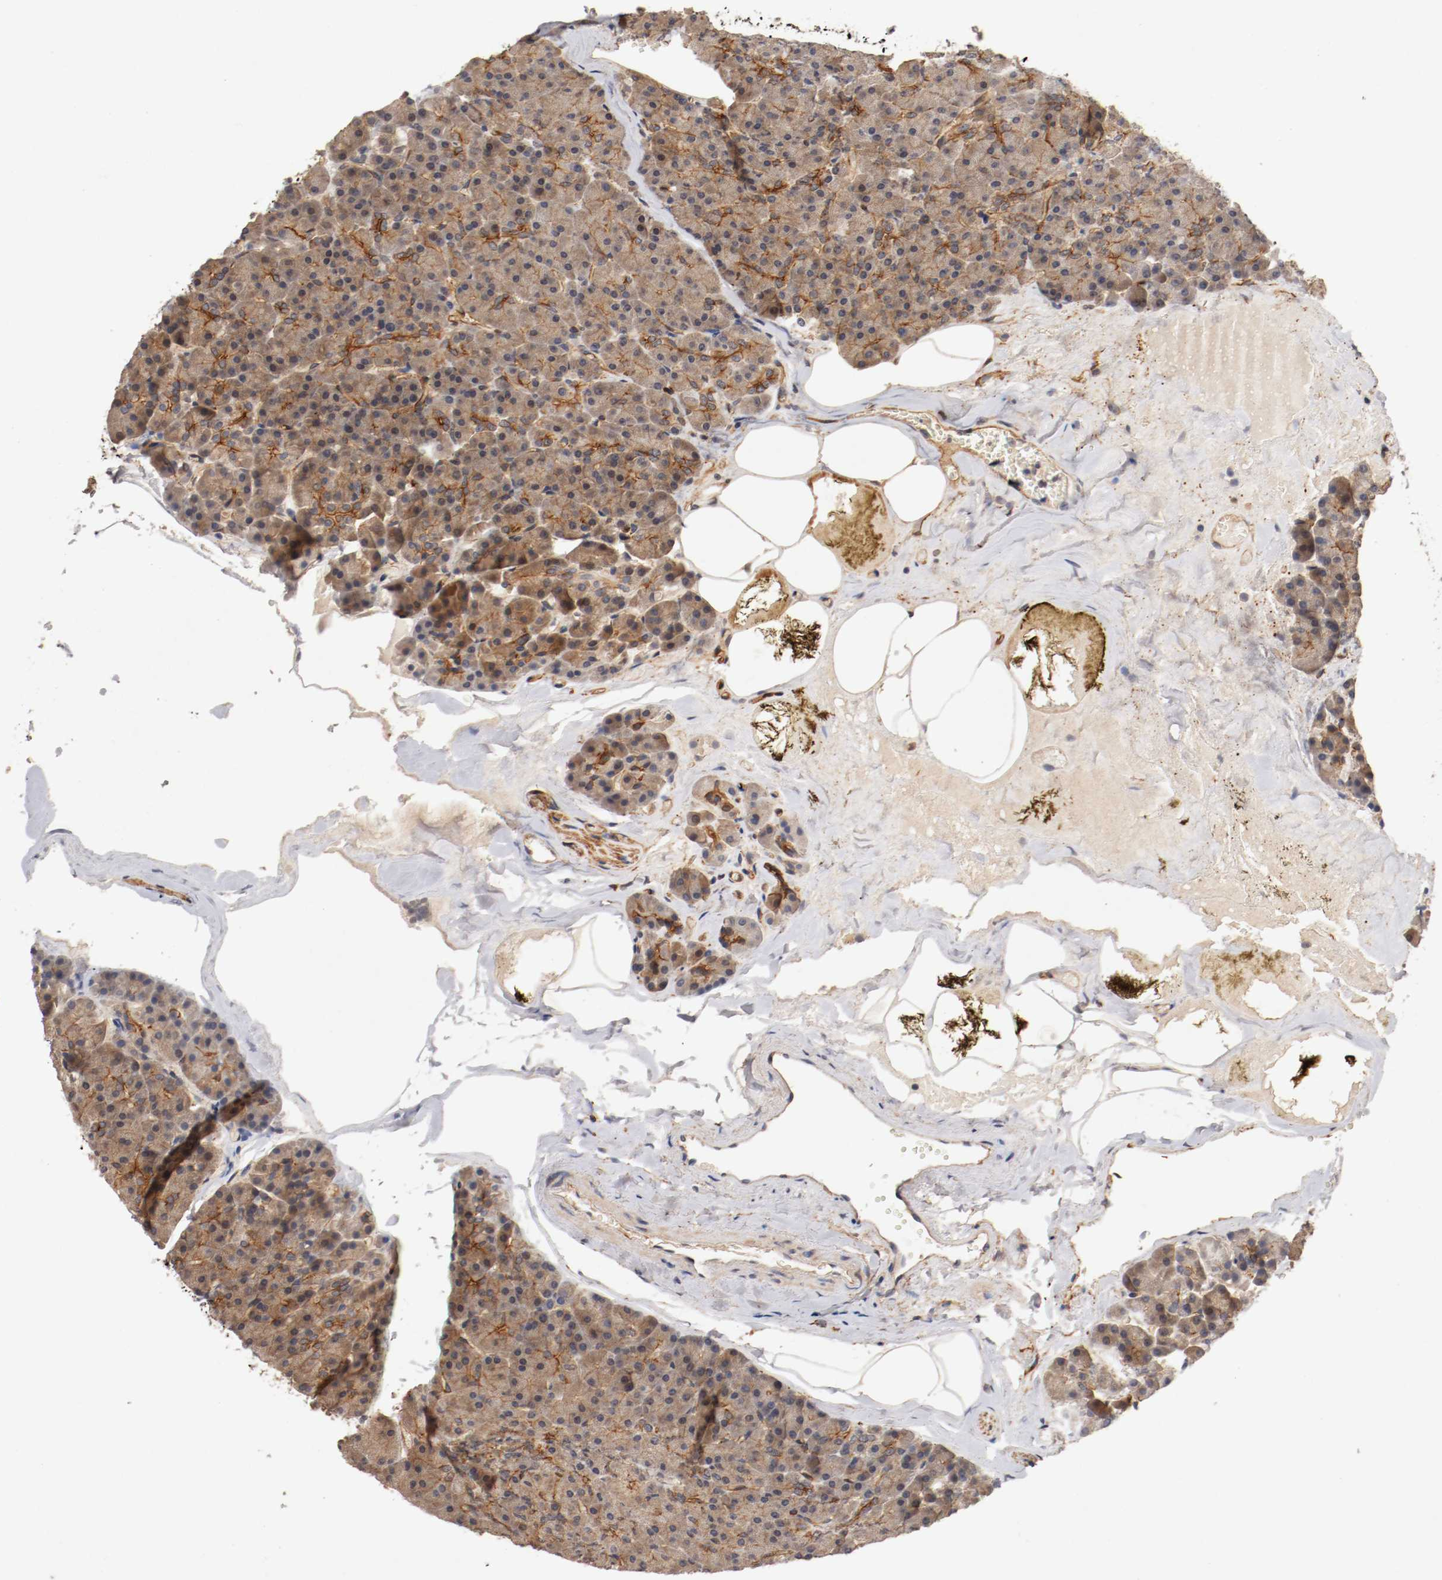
{"staining": {"intensity": "moderate", "quantity": ">75%", "location": "cytoplasmic/membranous"}, "tissue": "pancreas", "cell_type": "Exocrine glandular cells", "image_type": "normal", "snomed": [{"axis": "morphology", "description": "Normal tissue, NOS"}, {"axis": "topography", "description": "Pancreas"}], "caption": "Brown immunohistochemical staining in normal human pancreas exhibits moderate cytoplasmic/membranous staining in about >75% of exocrine glandular cells. The staining was performed using DAB (3,3'-diaminobenzidine) to visualize the protein expression in brown, while the nuclei were stained in blue with hematoxylin (Magnification: 20x).", "gene": "TYK2", "patient": {"sex": "female", "age": 35}}